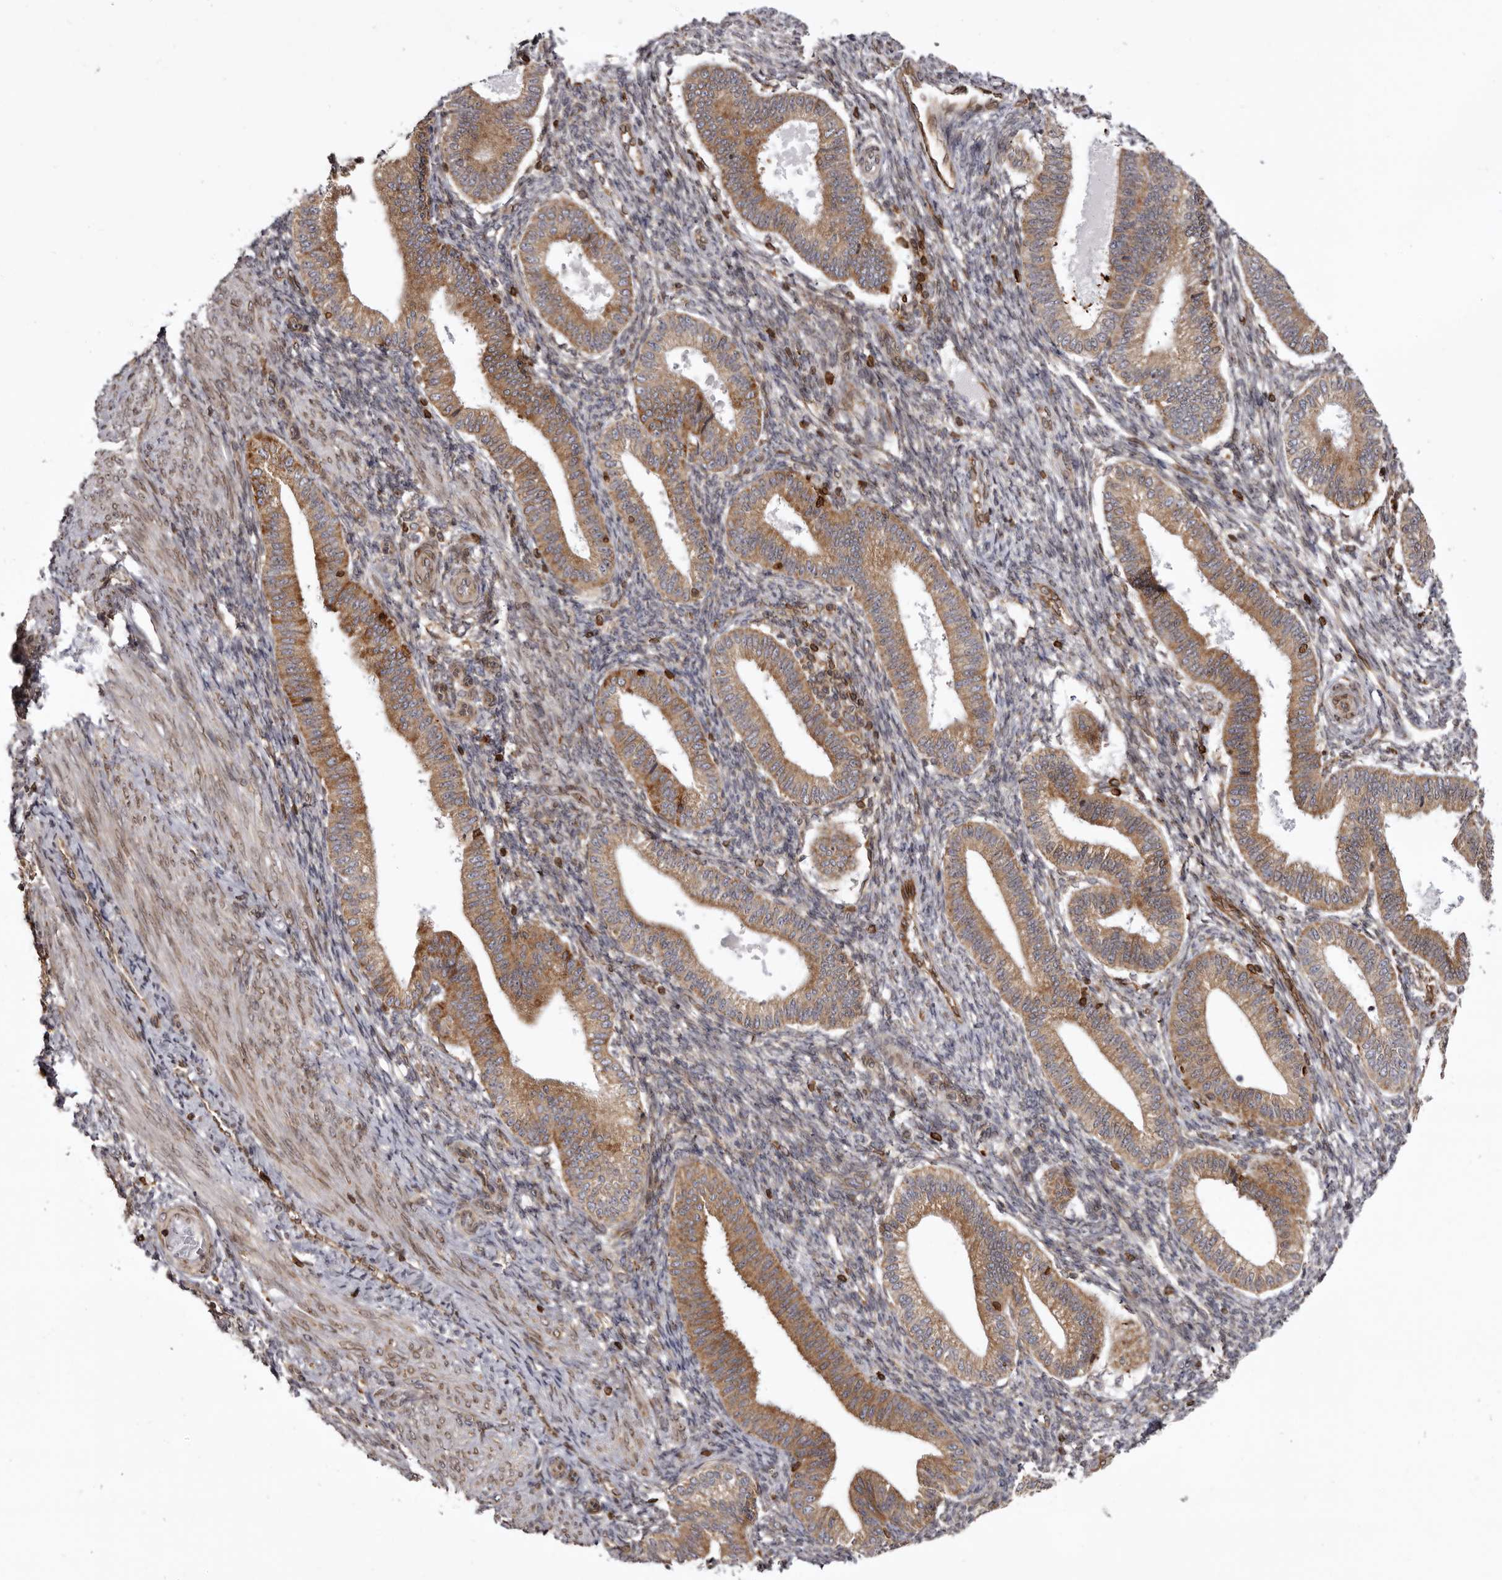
{"staining": {"intensity": "moderate", "quantity": "25%-75%", "location": "cytoplasmic/membranous"}, "tissue": "endometrium", "cell_type": "Cells in endometrial stroma", "image_type": "normal", "snomed": [{"axis": "morphology", "description": "Normal tissue, NOS"}, {"axis": "topography", "description": "Endometrium"}], "caption": "DAB immunohistochemical staining of unremarkable human endometrium displays moderate cytoplasmic/membranous protein positivity in approximately 25%-75% of cells in endometrial stroma.", "gene": "C4orf3", "patient": {"sex": "female", "age": 39}}